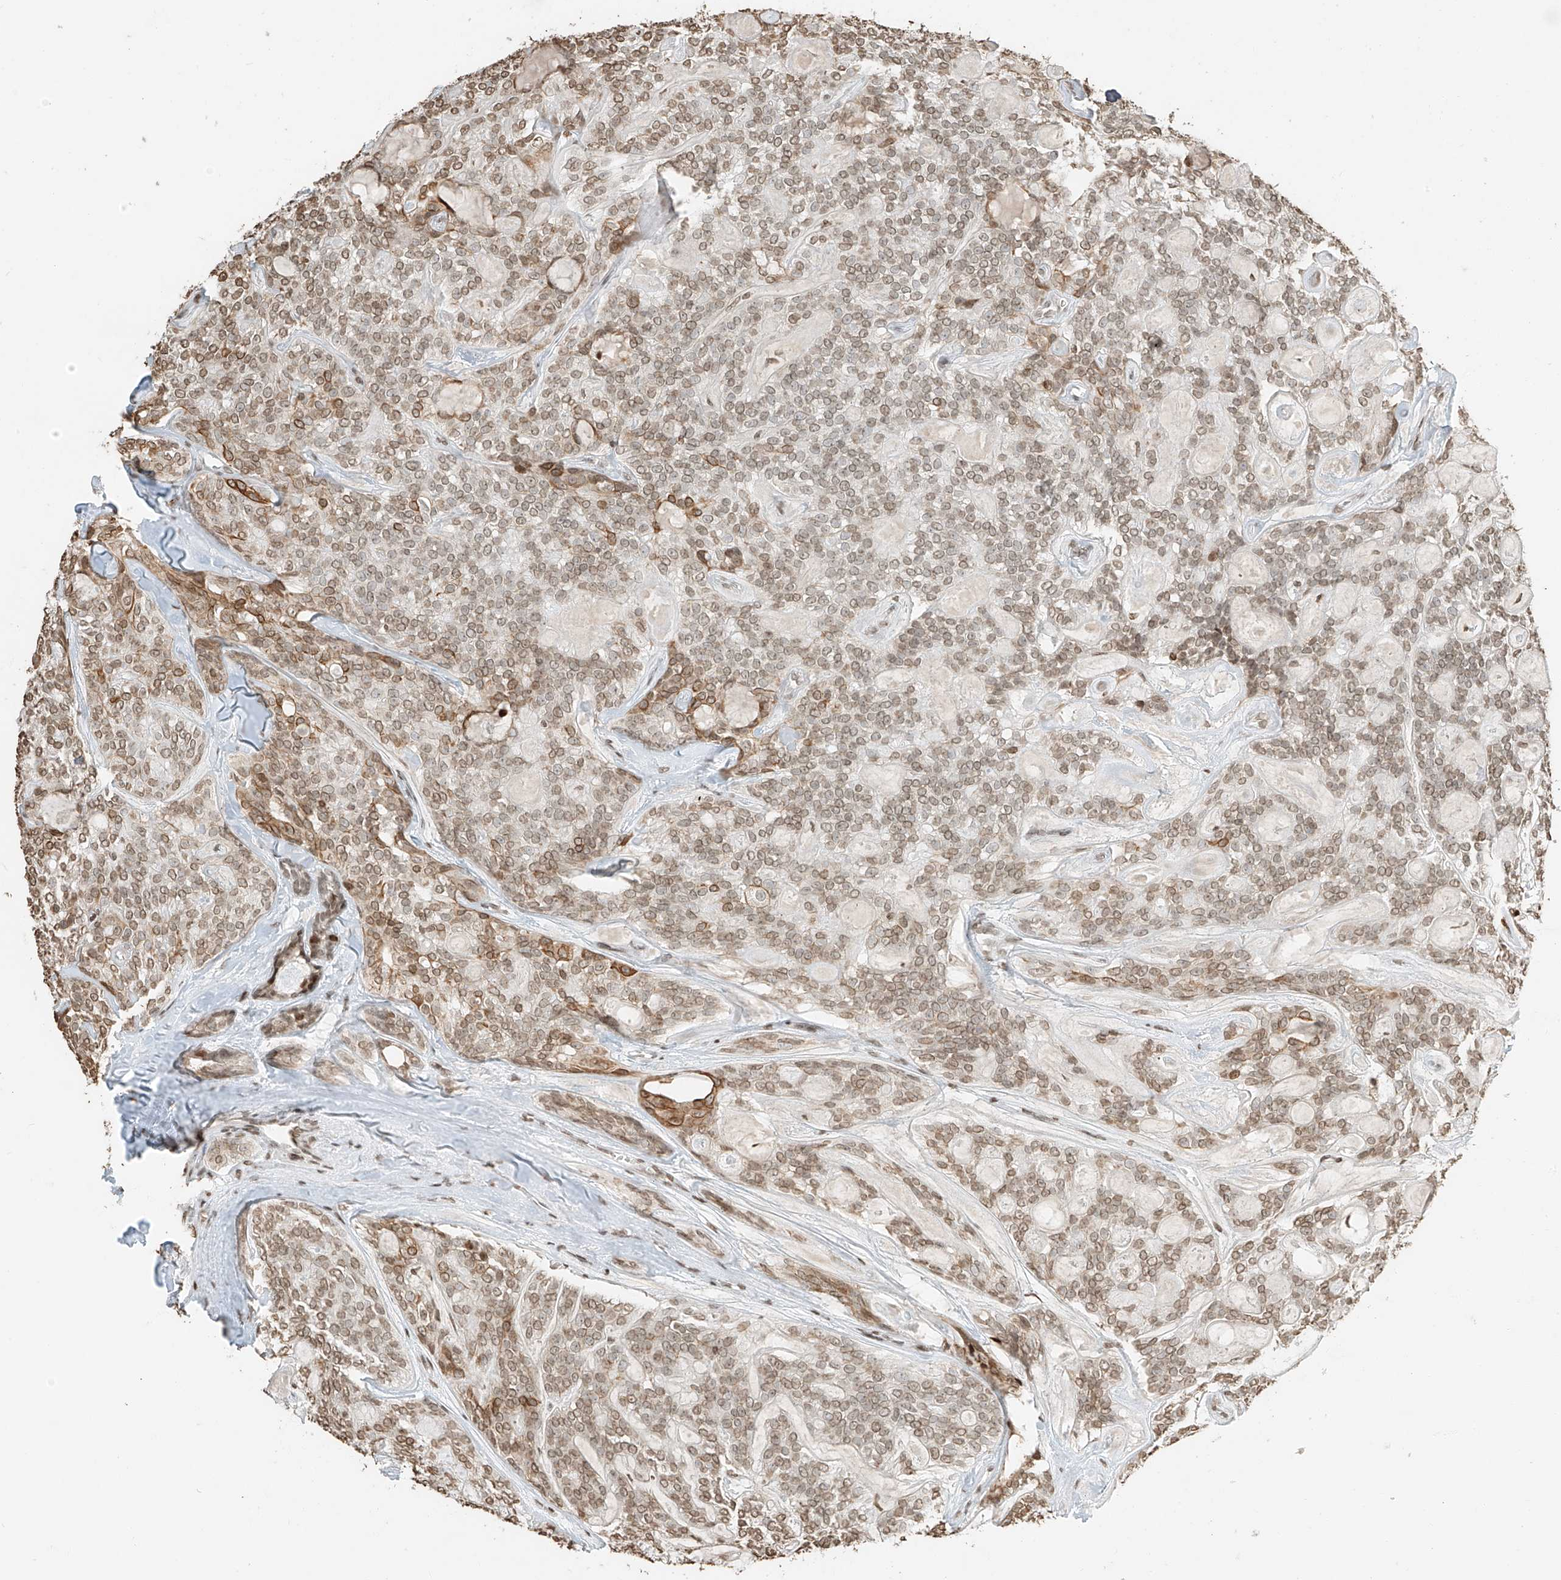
{"staining": {"intensity": "moderate", "quantity": ">75%", "location": "nuclear"}, "tissue": "head and neck cancer", "cell_type": "Tumor cells", "image_type": "cancer", "snomed": [{"axis": "morphology", "description": "Adenocarcinoma, NOS"}, {"axis": "topography", "description": "Head-Neck"}], "caption": "Head and neck cancer (adenocarcinoma) stained for a protein demonstrates moderate nuclear positivity in tumor cells.", "gene": "C17orf58", "patient": {"sex": "male", "age": 66}}